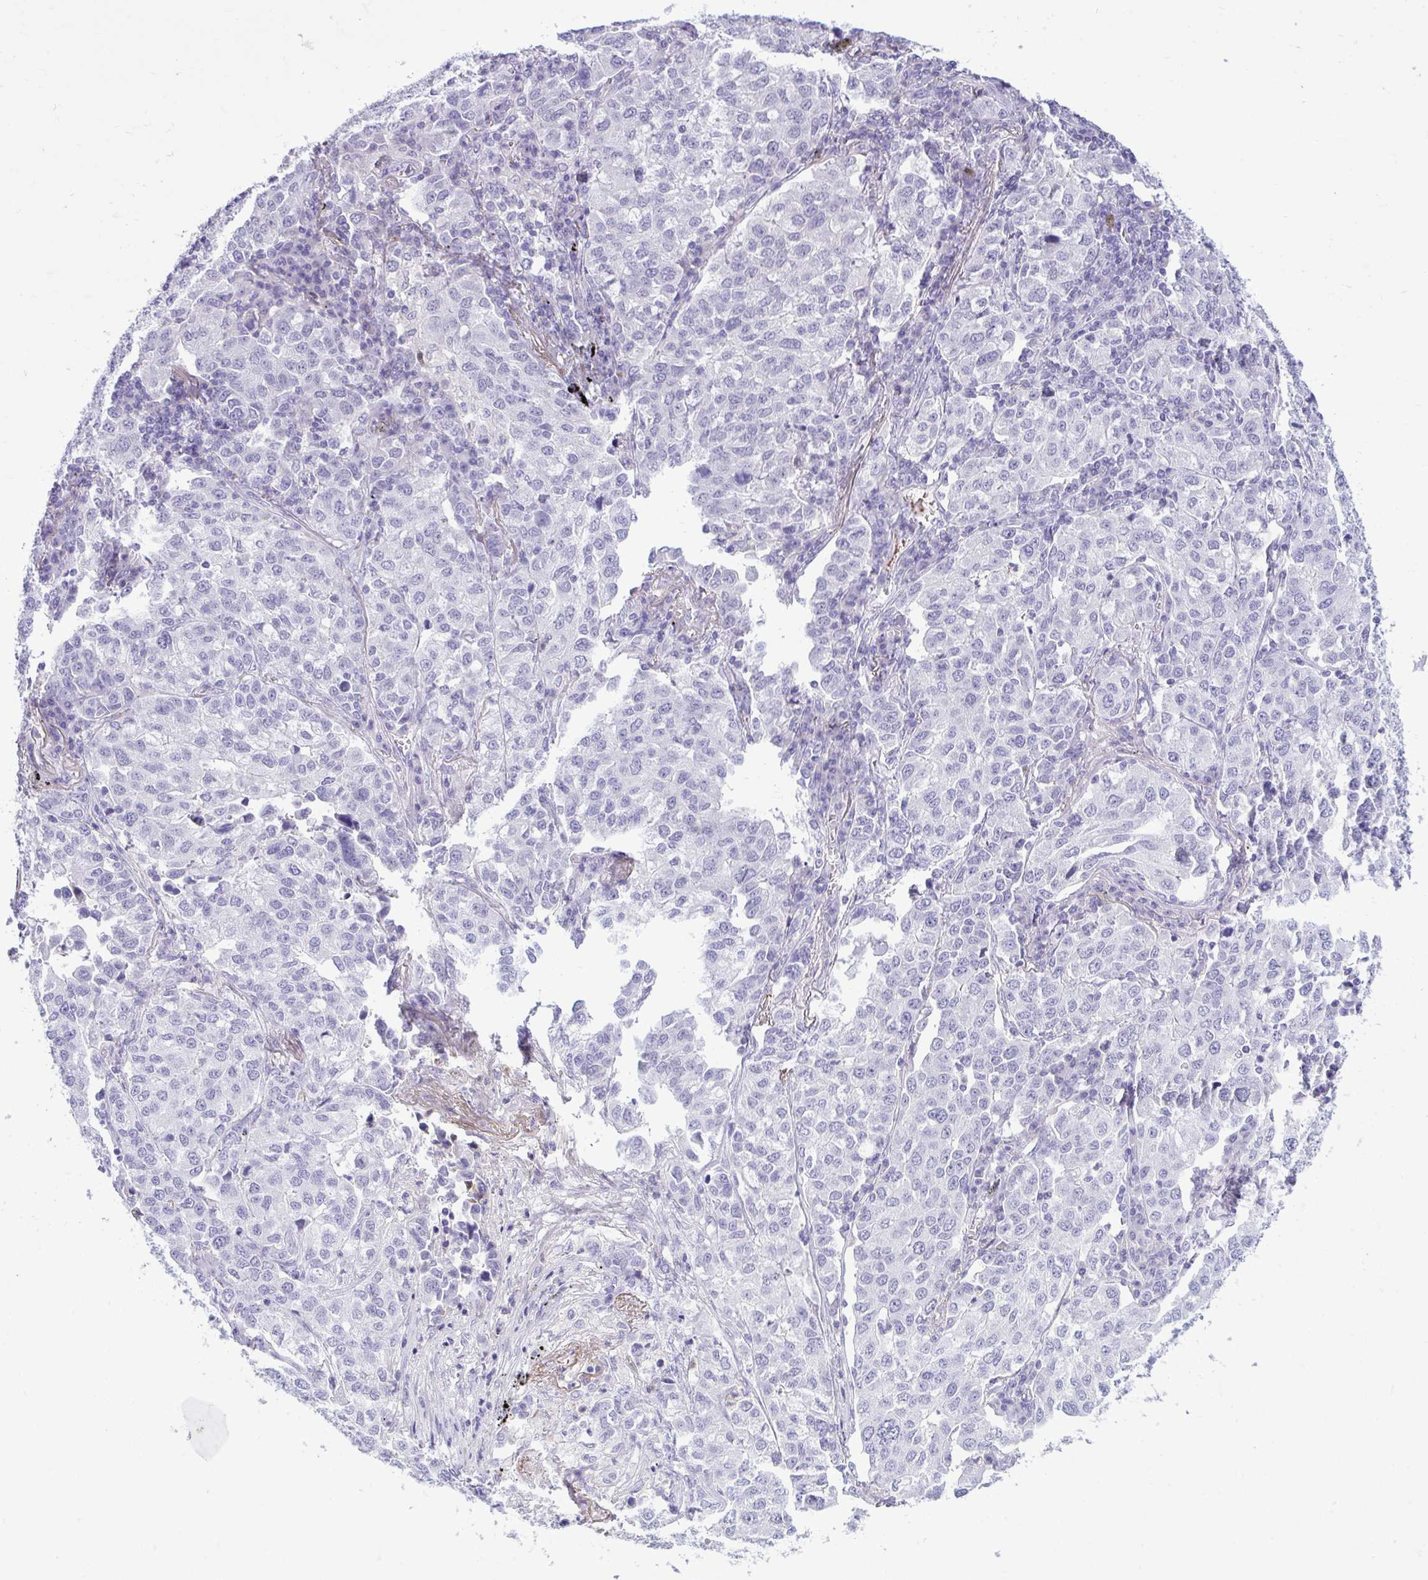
{"staining": {"intensity": "negative", "quantity": "none", "location": "none"}, "tissue": "lung cancer", "cell_type": "Tumor cells", "image_type": "cancer", "snomed": [{"axis": "morphology", "description": "Adenocarcinoma, NOS"}, {"axis": "morphology", "description": "Adenocarcinoma, metastatic, NOS"}, {"axis": "topography", "description": "Lymph node"}, {"axis": "topography", "description": "Lung"}], "caption": "An immunohistochemistry micrograph of lung cancer is shown. There is no staining in tumor cells of lung cancer.", "gene": "PIGZ", "patient": {"sex": "female", "age": 65}}